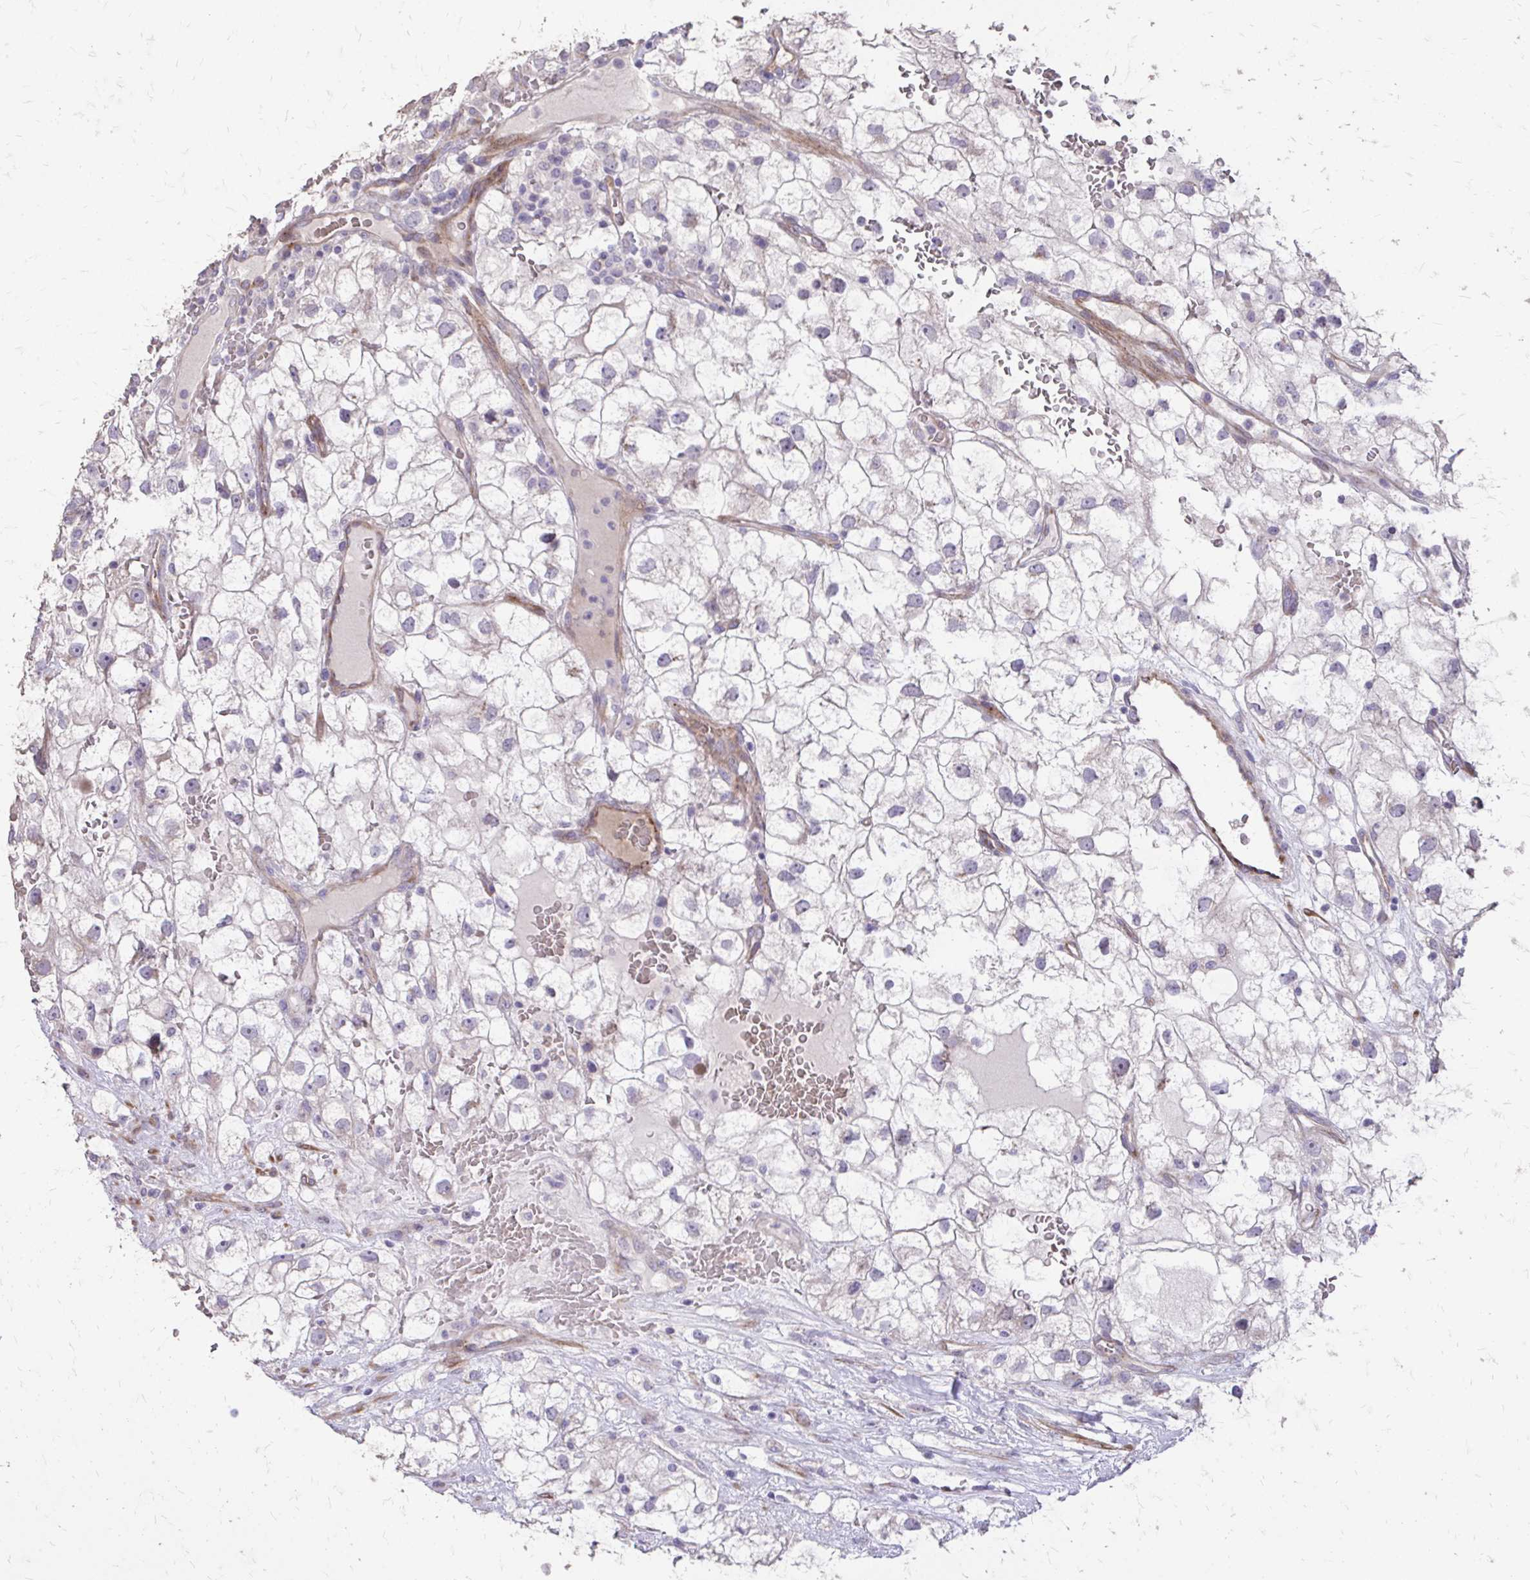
{"staining": {"intensity": "negative", "quantity": "none", "location": "none"}, "tissue": "renal cancer", "cell_type": "Tumor cells", "image_type": "cancer", "snomed": [{"axis": "morphology", "description": "Adenocarcinoma, NOS"}, {"axis": "topography", "description": "Kidney"}], "caption": "DAB immunohistochemical staining of human adenocarcinoma (renal) demonstrates no significant positivity in tumor cells.", "gene": "MYORG", "patient": {"sex": "male", "age": 59}}